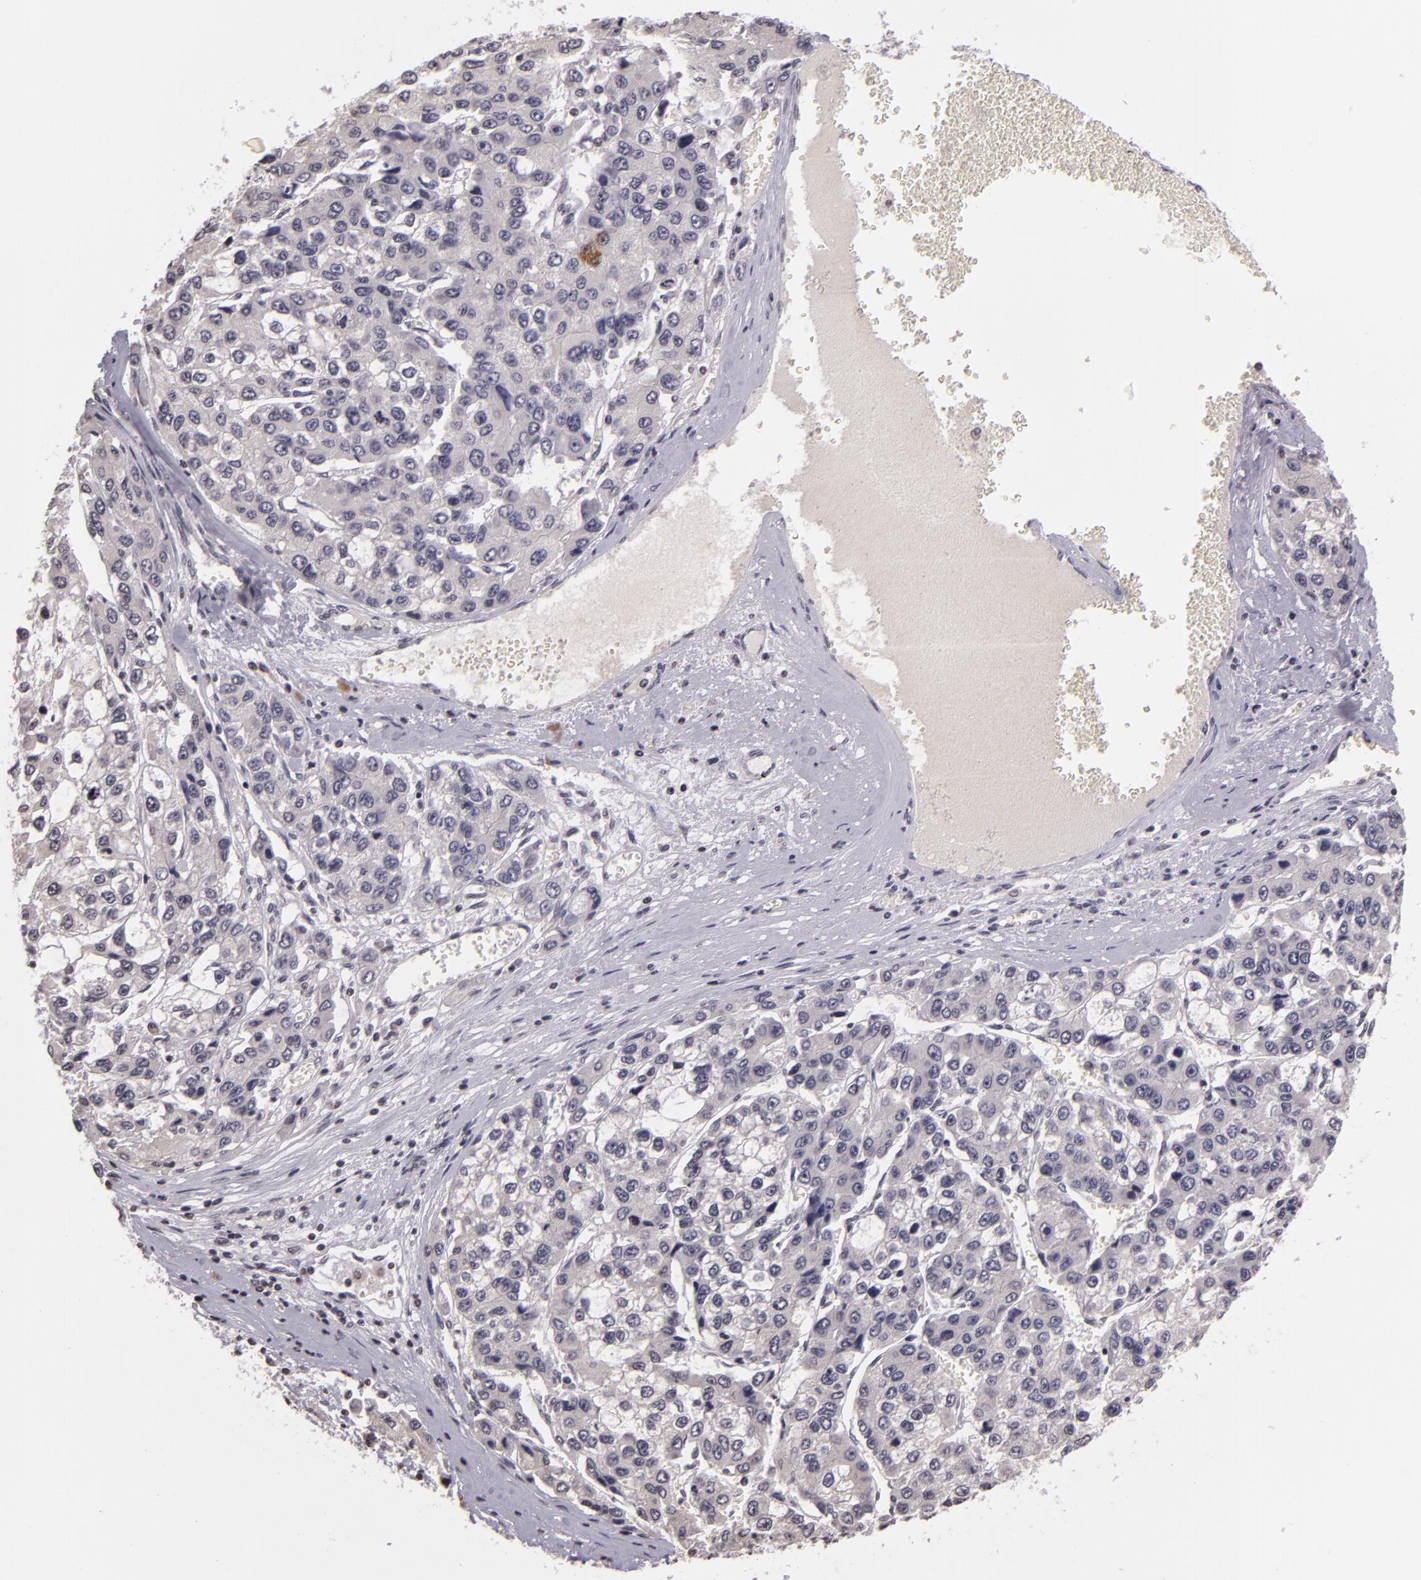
{"staining": {"intensity": "negative", "quantity": "none", "location": "none"}, "tissue": "liver cancer", "cell_type": "Tumor cells", "image_type": "cancer", "snomed": [{"axis": "morphology", "description": "Carcinoma, Hepatocellular, NOS"}, {"axis": "topography", "description": "Liver"}], "caption": "Liver cancer was stained to show a protein in brown. There is no significant expression in tumor cells. (DAB (3,3'-diaminobenzidine) immunohistochemistry (IHC) with hematoxylin counter stain).", "gene": "MUC1", "patient": {"sex": "female", "age": 66}}